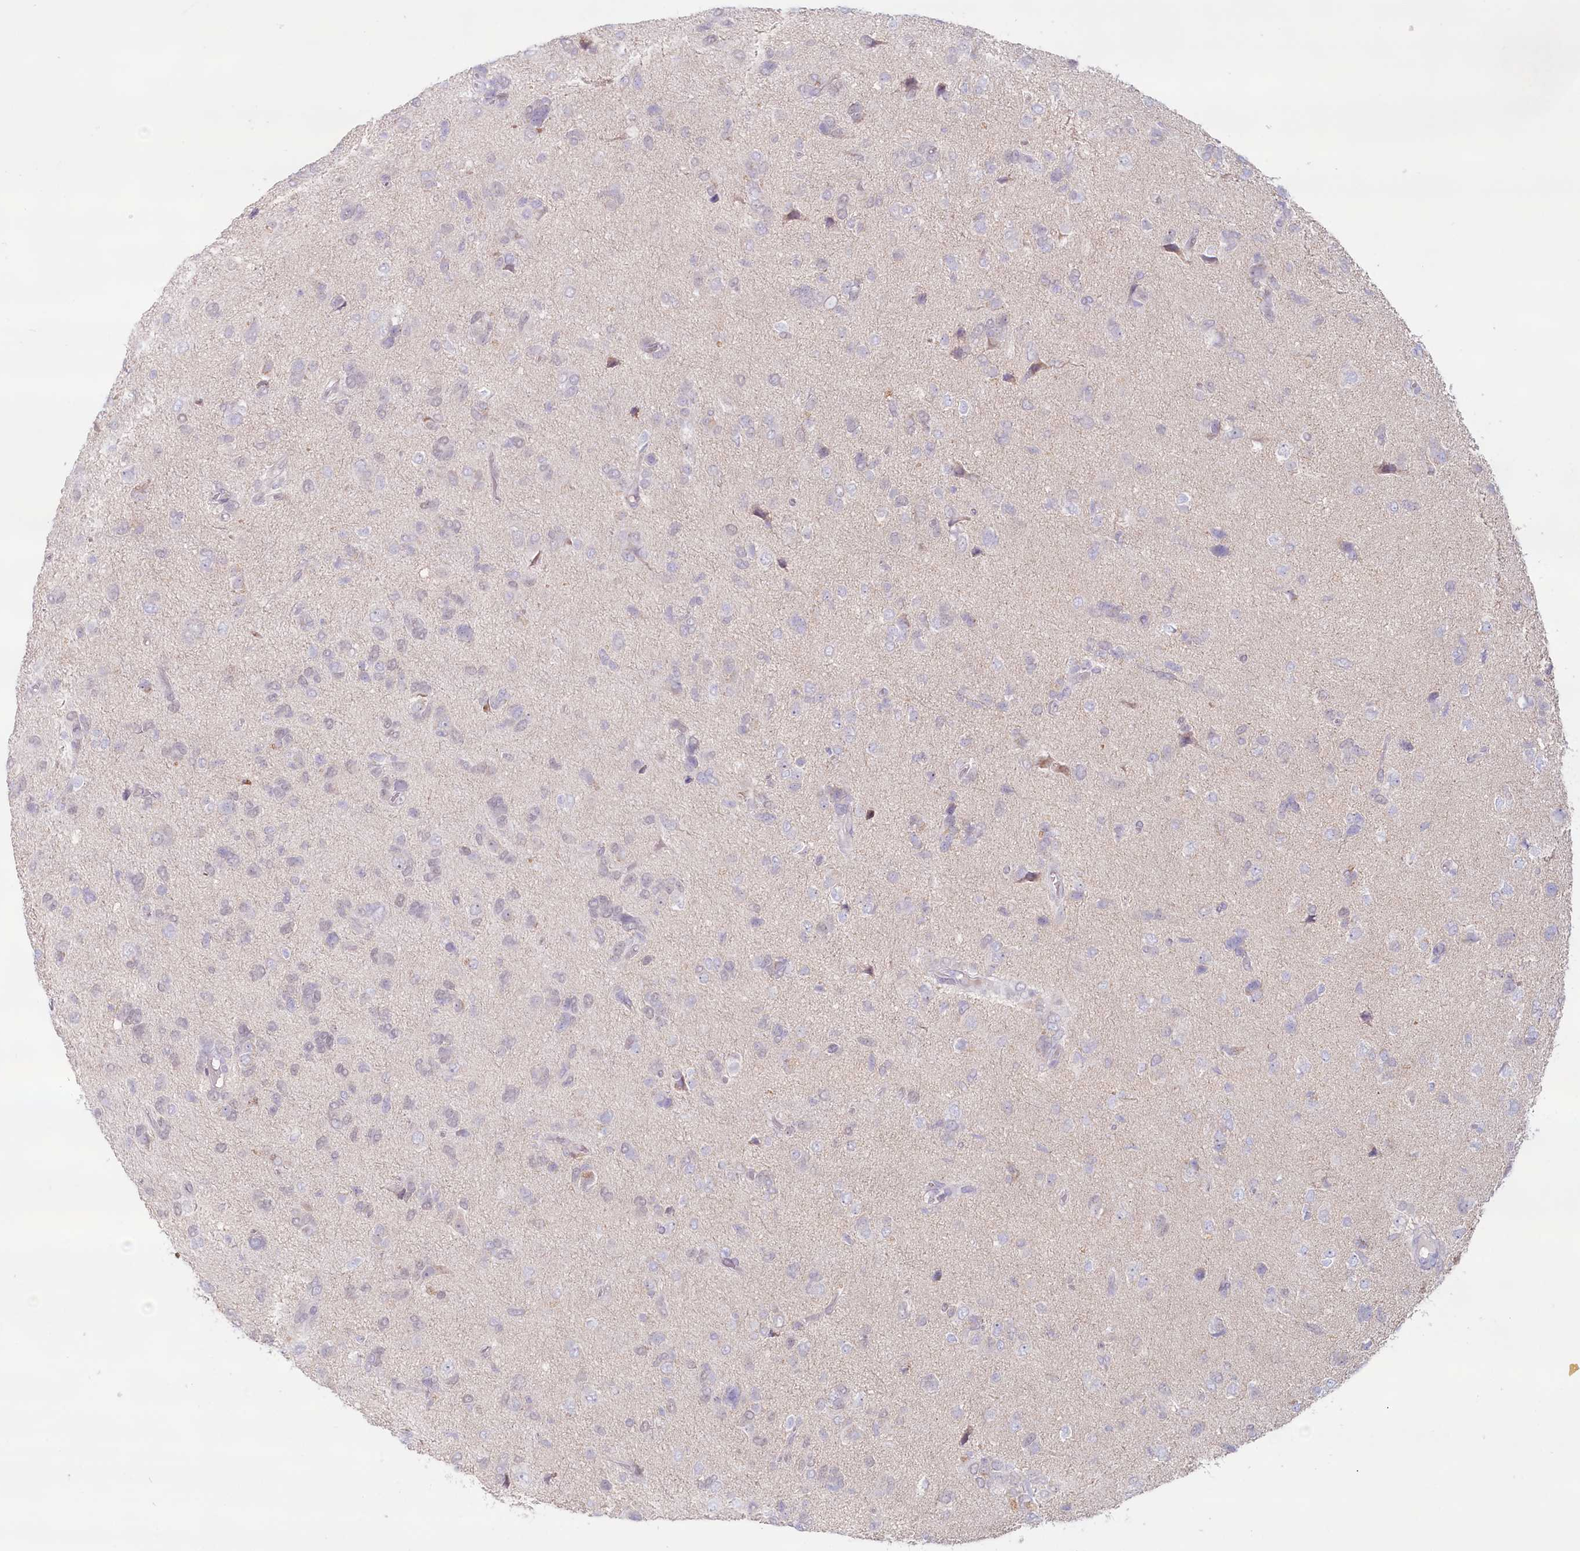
{"staining": {"intensity": "negative", "quantity": "none", "location": "none"}, "tissue": "glioma", "cell_type": "Tumor cells", "image_type": "cancer", "snomed": [{"axis": "morphology", "description": "Glioma, malignant, High grade"}, {"axis": "topography", "description": "Brain"}], "caption": "Tumor cells are negative for brown protein staining in malignant glioma (high-grade).", "gene": "PSAPL1", "patient": {"sex": "female", "age": 59}}